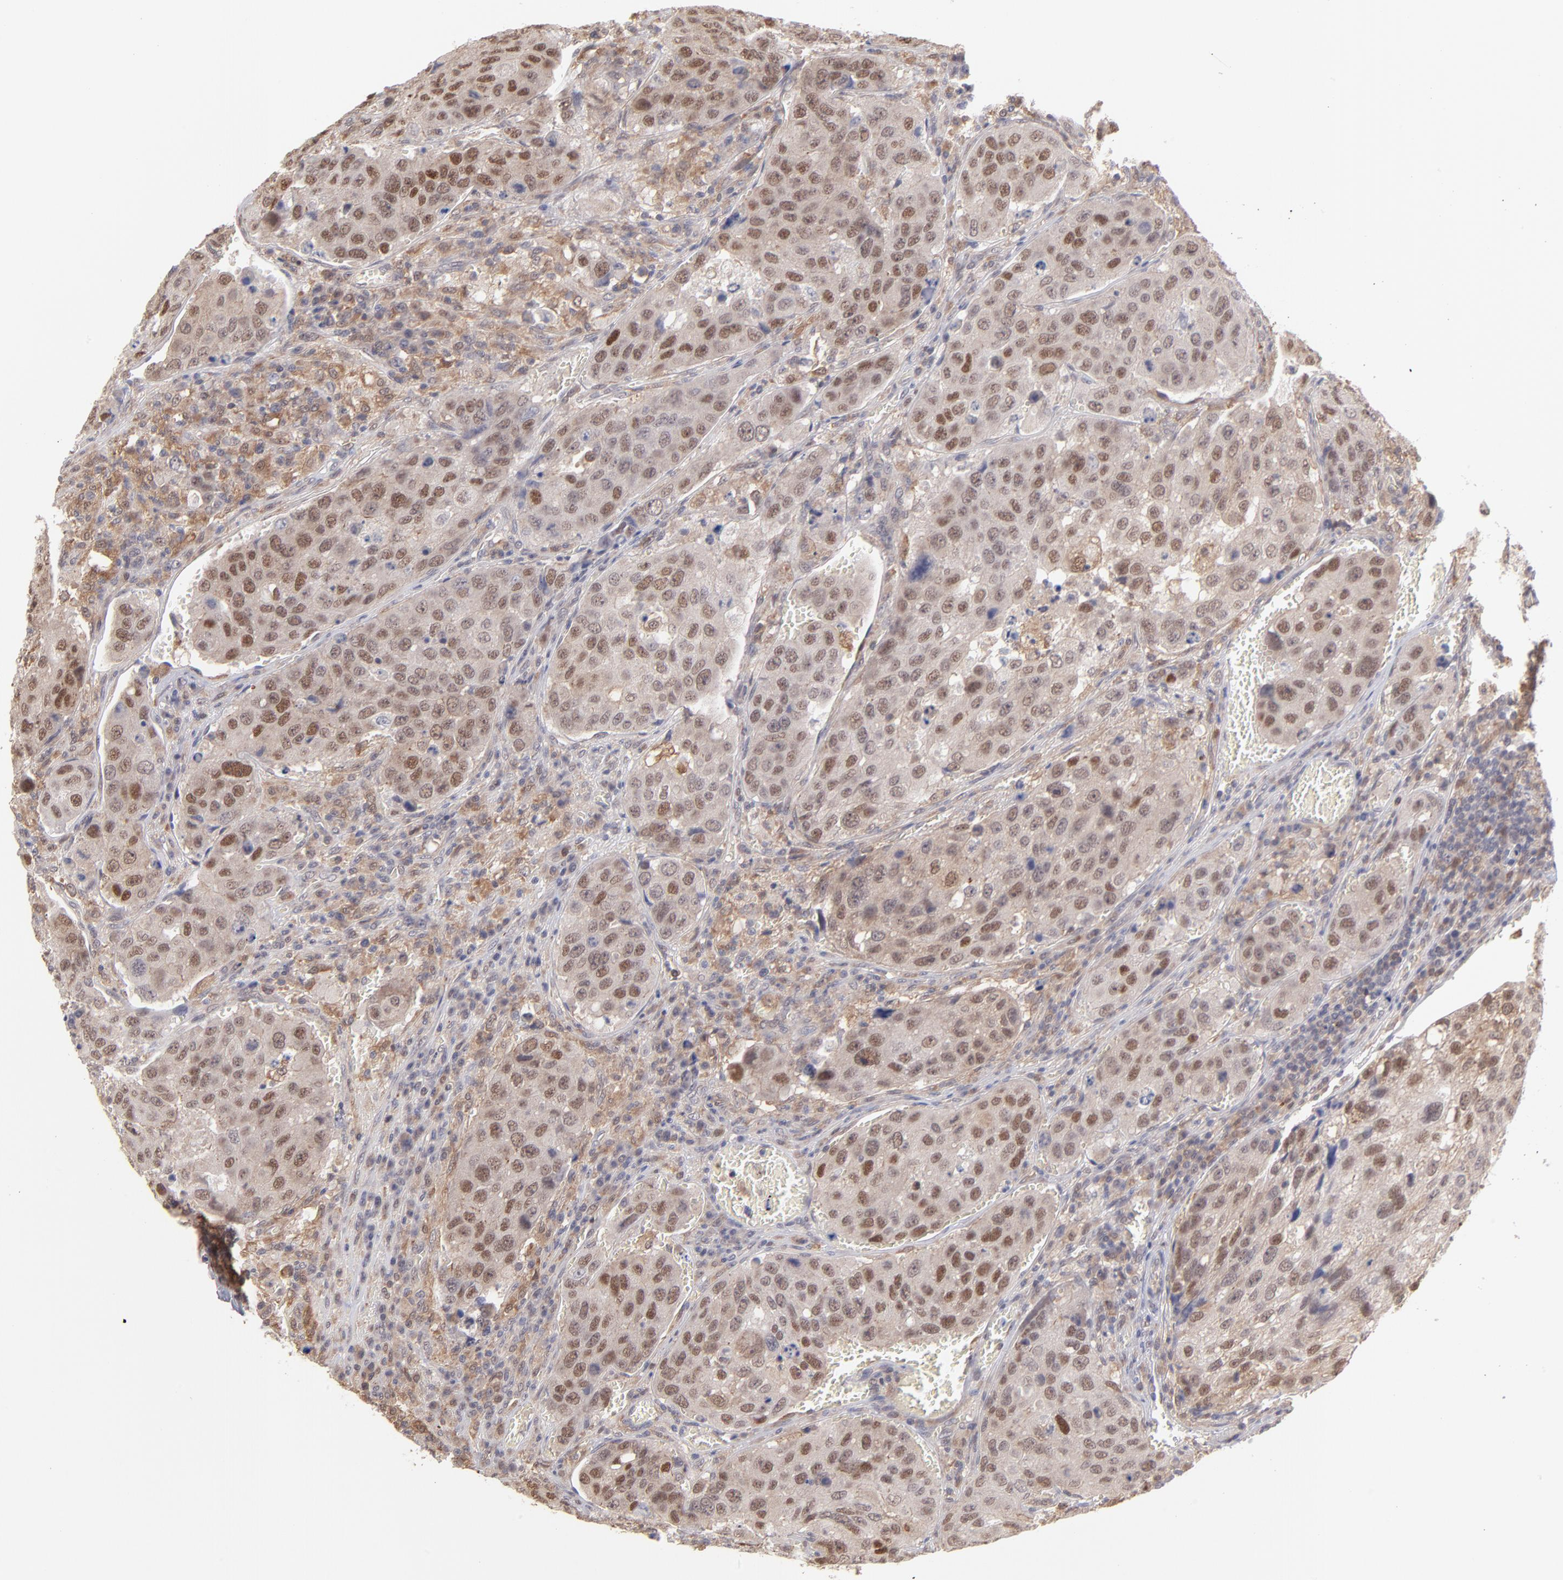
{"staining": {"intensity": "weak", "quantity": "25%-75%", "location": "nuclear"}, "tissue": "urothelial cancer", "cell_type": "Tumor cells", "image_type": "cancer", "snomed": [{"axis": "morphology", "description": "Urothelial carcinoma, High grade"}, {"axis": "topography", "description": "Lymph node"}, {"axis": "topography", "description": "Urinary bladder"}], "caption": "A brown stain shows weak nuclear positivity of a protein in human urothelial cancer tumor cells.", "gene": "OAS1", "patient": {"sex": "male", "age": 51}}